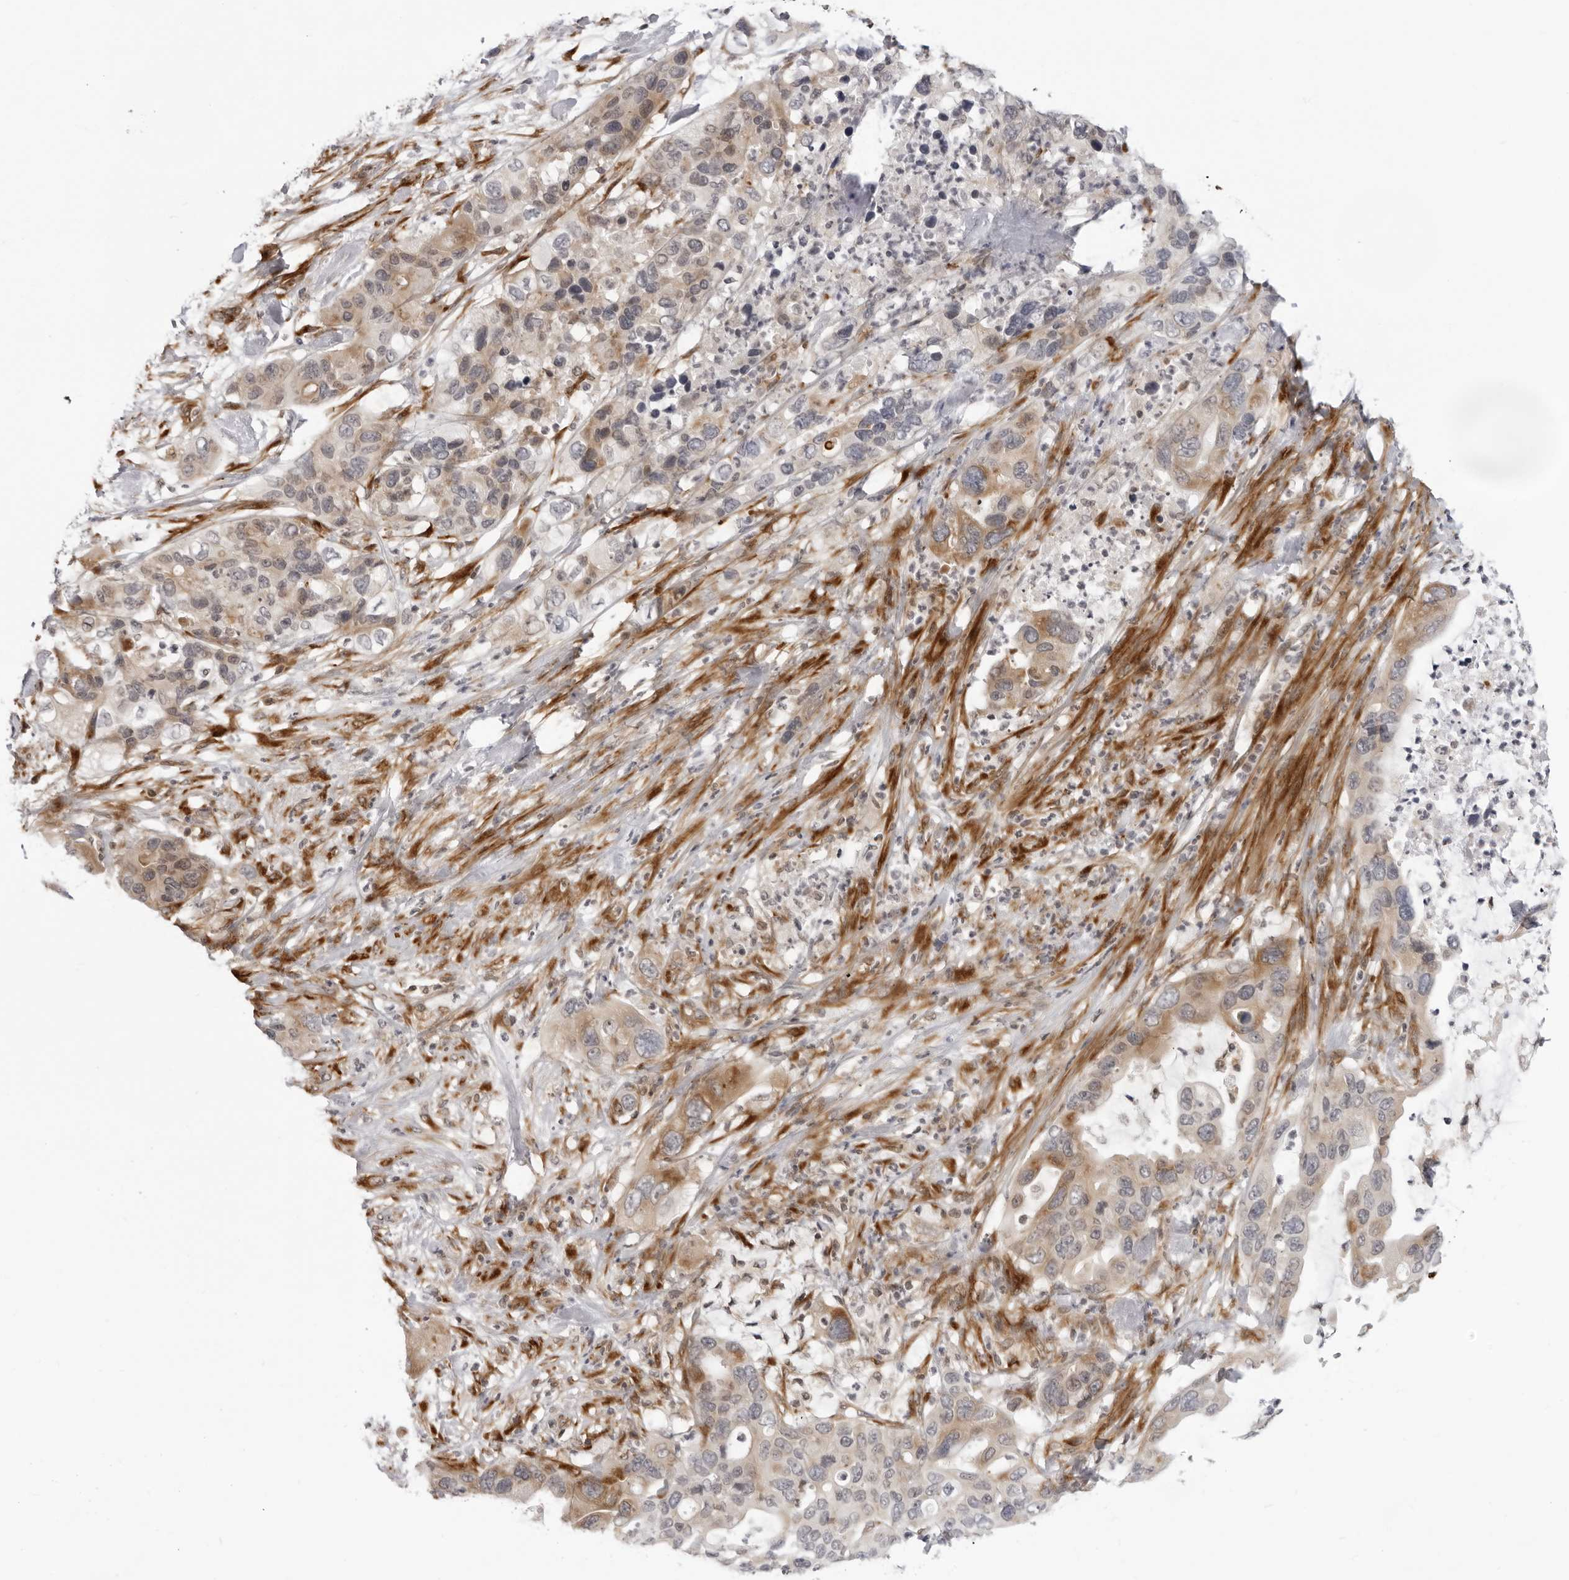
{"staining": {"intensity": "moderate", "quantity": ">75%", "location": "cytoplasmic/membranous"}, "tissue": "pancreatic cancer", "cell_type": "Tumor cells", "image_type": "cancer", "snomed": [{"axis": "morphology", "description": "Adenocarcinoma, NOS"}, {"axis": "topography", "description": "Pancreas"}], "caption": "DAB immunohistochemical staining of human pancreatic cancer demonstrates moderate cytoplasmic/membranous protein positivity in approximately >75% of tumor cells.", "gene": "SRGAP2", "patient": {"sex": "female", "age": 71}}